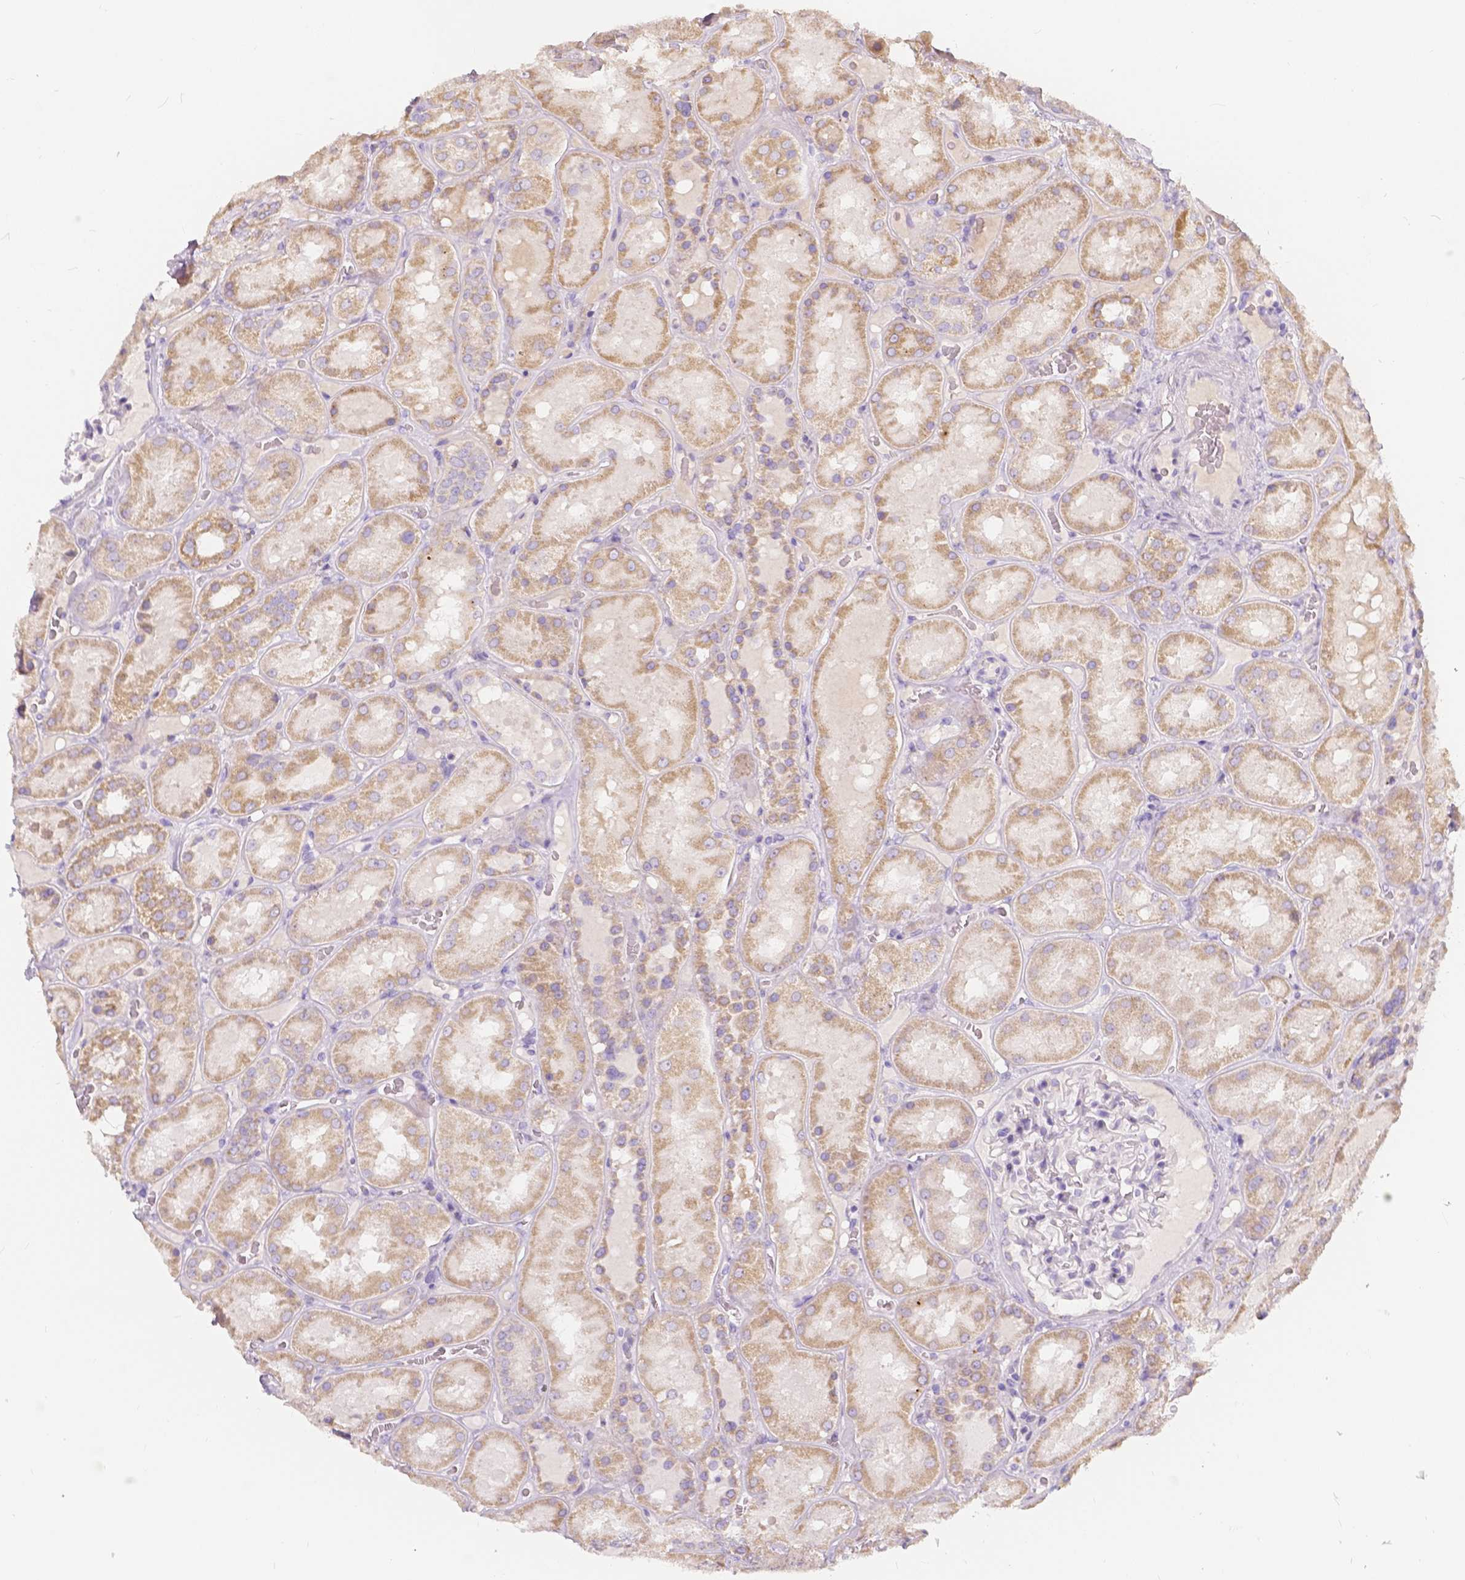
{"staining": {"intensity": "negative", "quantity": "none", "location": "none"}, "tissue": "kidney", "cell_type": "Cells in glomeruli", "image_type": "normal", "snomed": [{"axis": "morphology", "description": "Normal tissue, NOS"}, {"axis": "topography", "description": "Kidney"}], "caption": "Cells in glomeruli show no significant staining in benign kidney. (Immunohistochemistry, brightfield microscopy, high magnification).", "gene": "RNF186", "patient": {"sex": "male", "age": 73}}